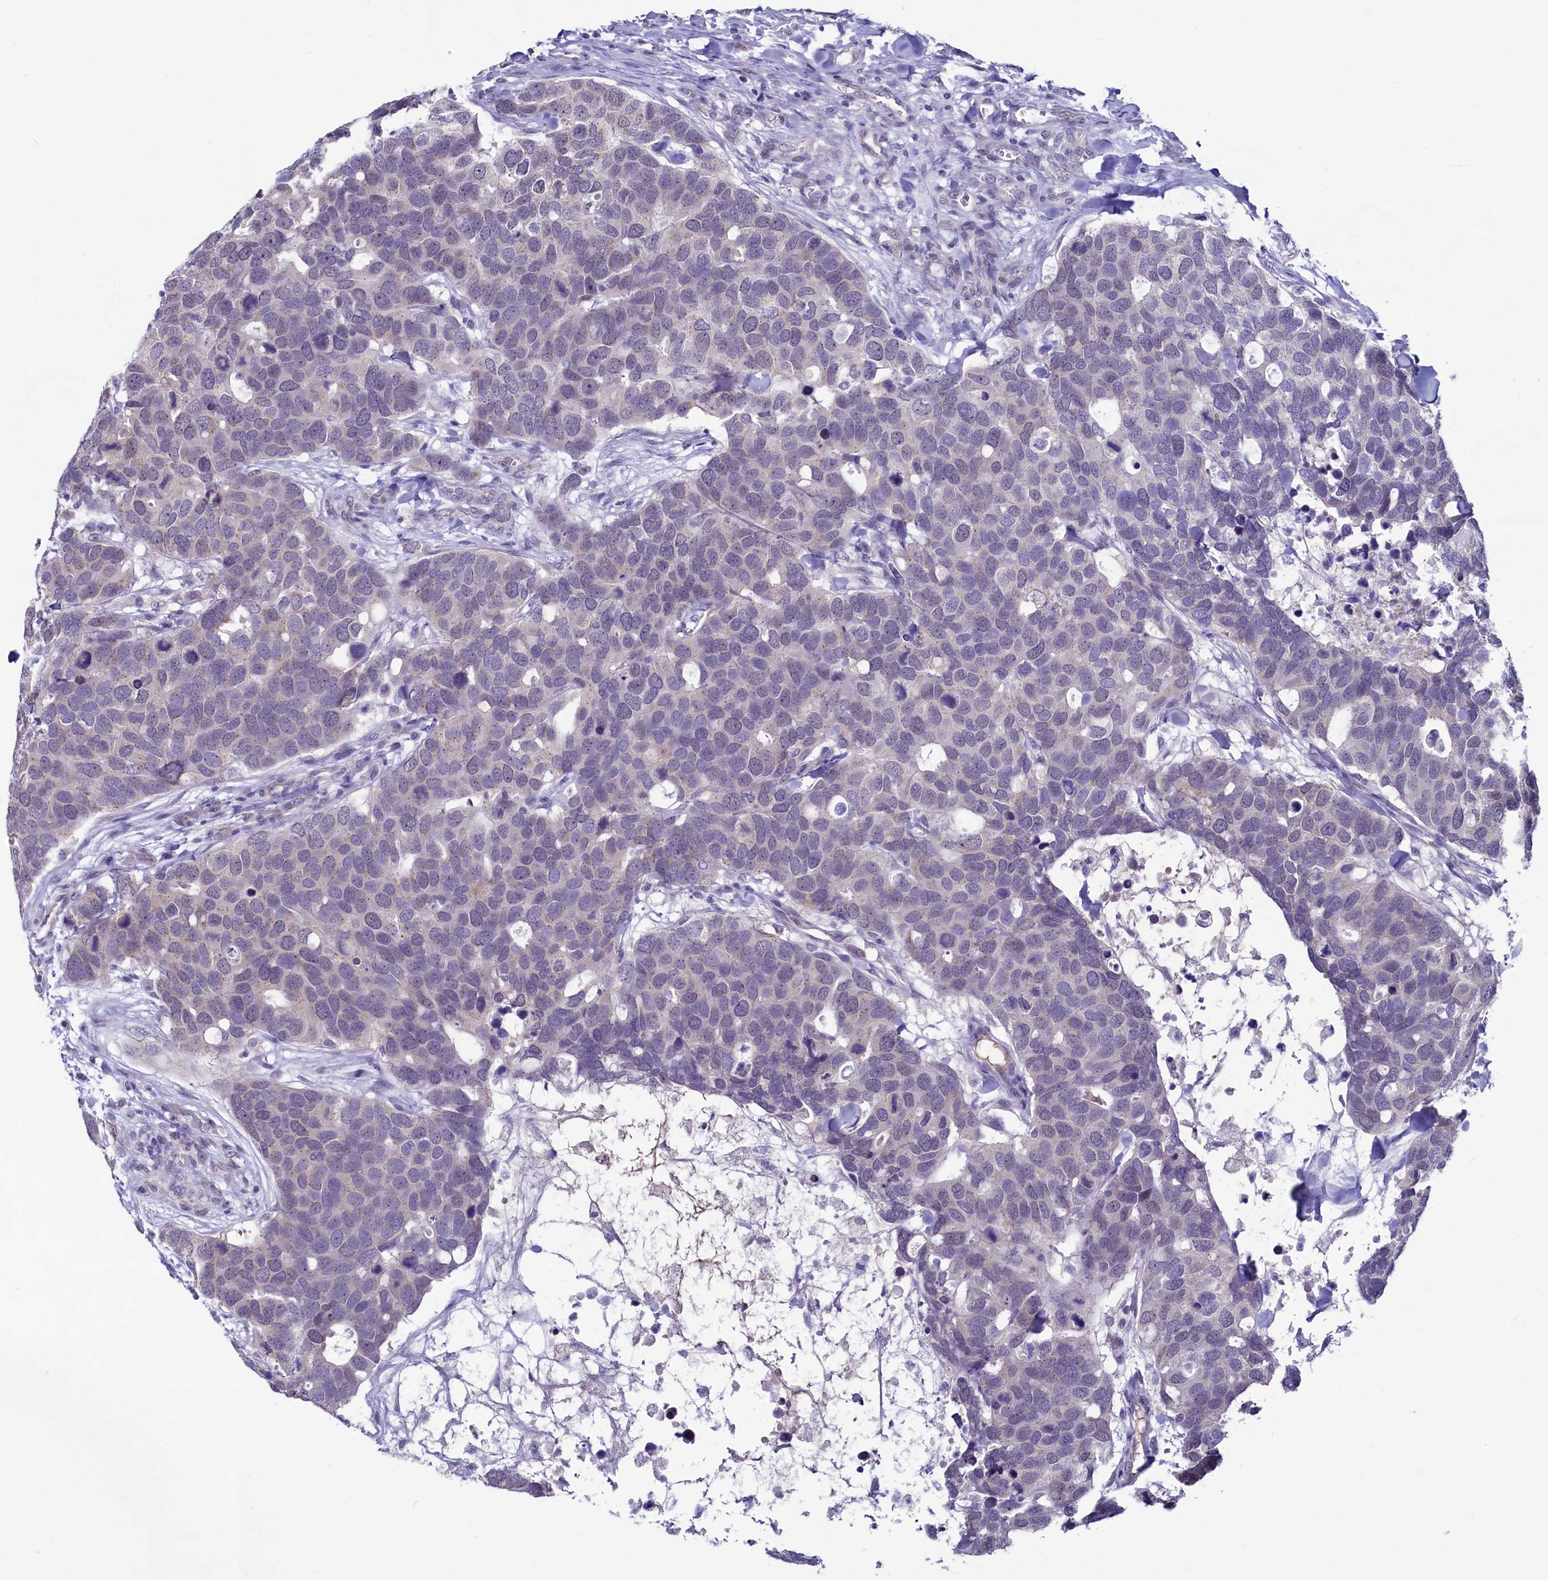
{"staining": {"intensity": "negative", "quantity": "none", "location": "none"}, "tissue": "breast cancer", "cell_type": "Tumor cells", "image_type": "cancer", "snomed": [{"axis": "morphology", "description": "Duct carcinoma"}, {"axis": "topography", "description": "Breast"}], "caption": "Protein analysis of intraductal carcinoma (breast) exhibits no significant expression in tumor cells.", "gene": "SEC24C", "patient": {"sex": "female", "age": 83}}